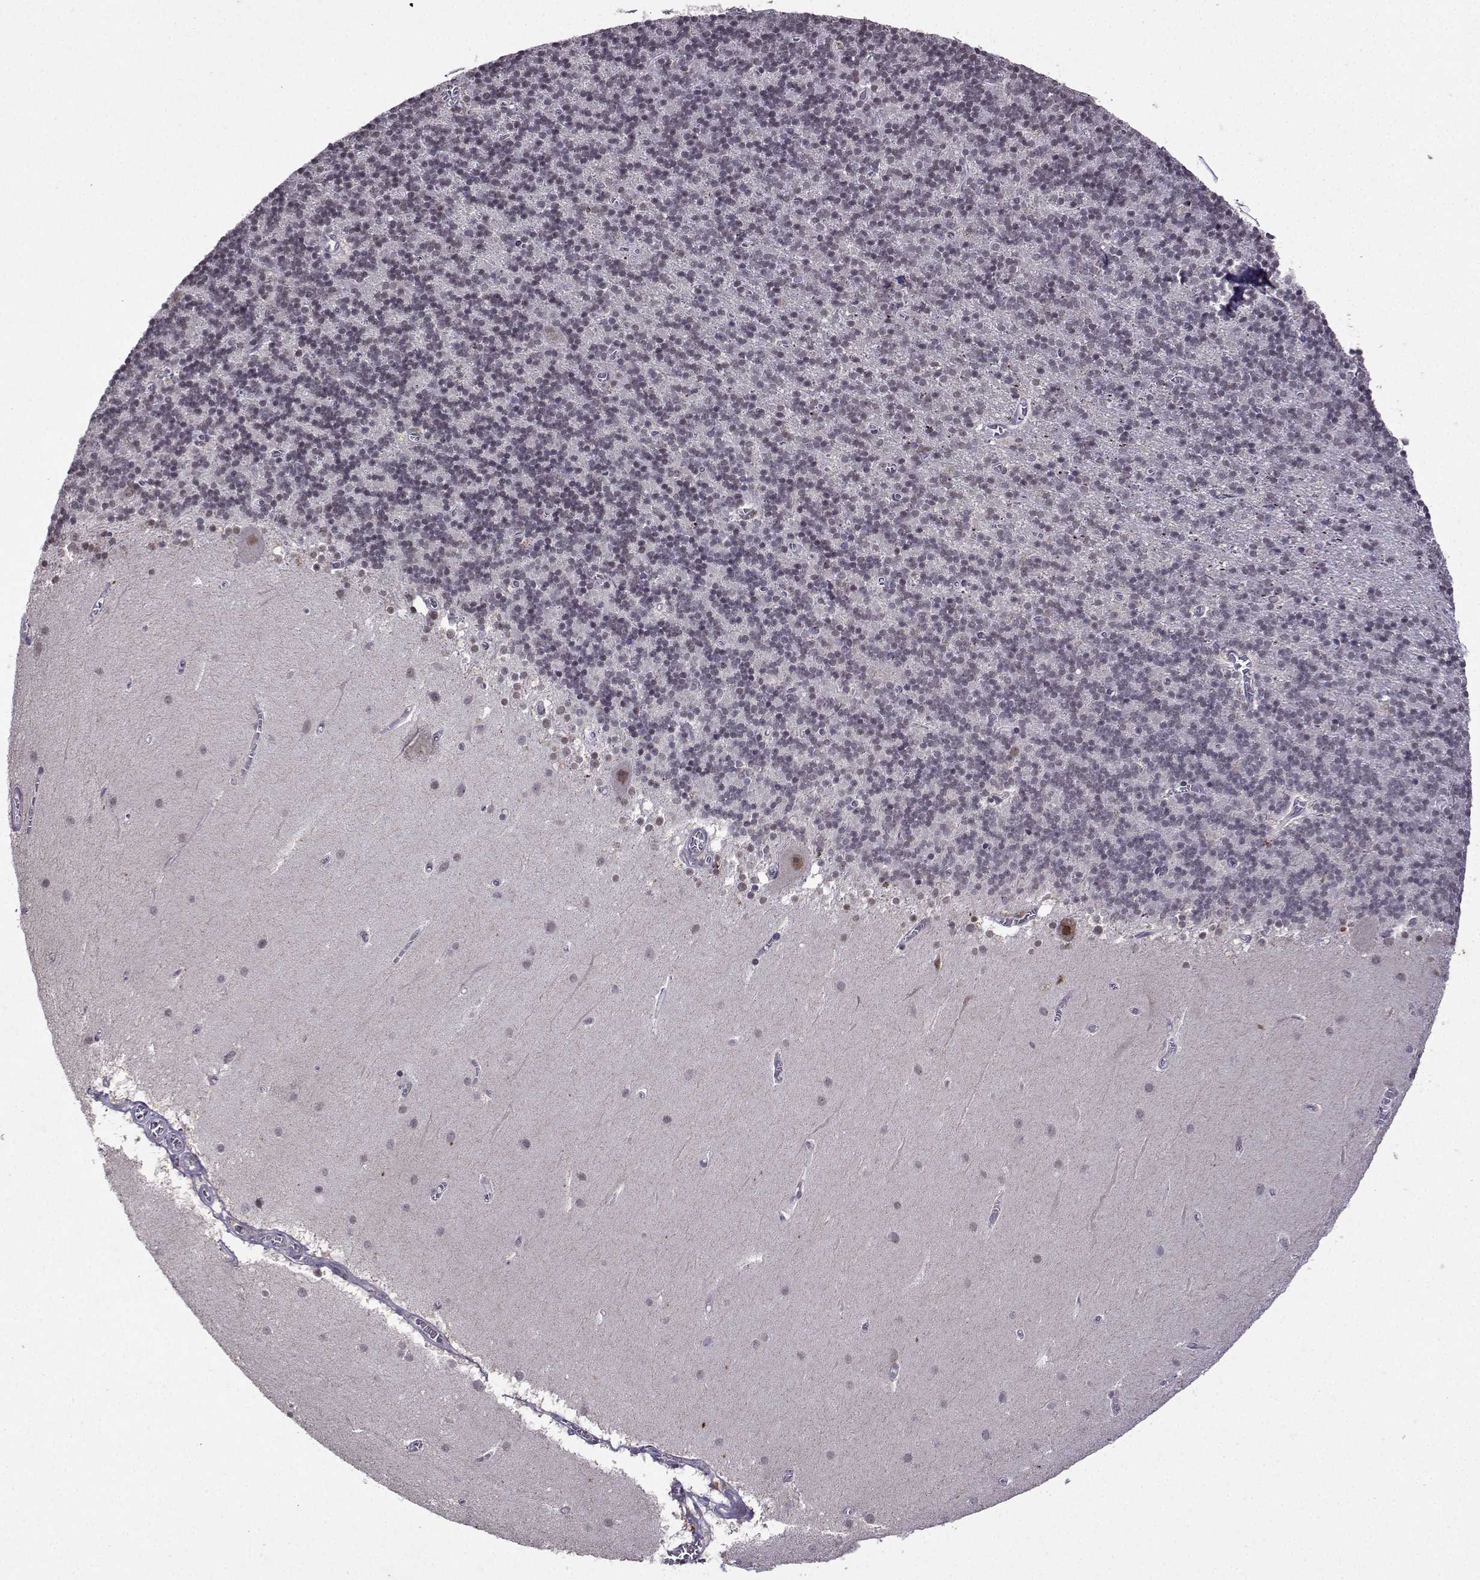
{"staining": {"intensity": "negative", "quantity": "none", "location": "none"}, "tissue": "cerebellum", "cell_type": "Cells in granular layer", "image_type": "normal", "snomed": [{"axis": "morphology", "description": "Normal tissue, NOS"}, {"axis": "topography", "description": "Cerebellum"}], "caption": "DAB (3,3'-diaminobenzidine) immunohistochemical staining of benign human cerebellum demonstrates no significant expression in cells in granular layer.", "gene": "CCL28", "patient": {"sex": "male", "age": 70}}